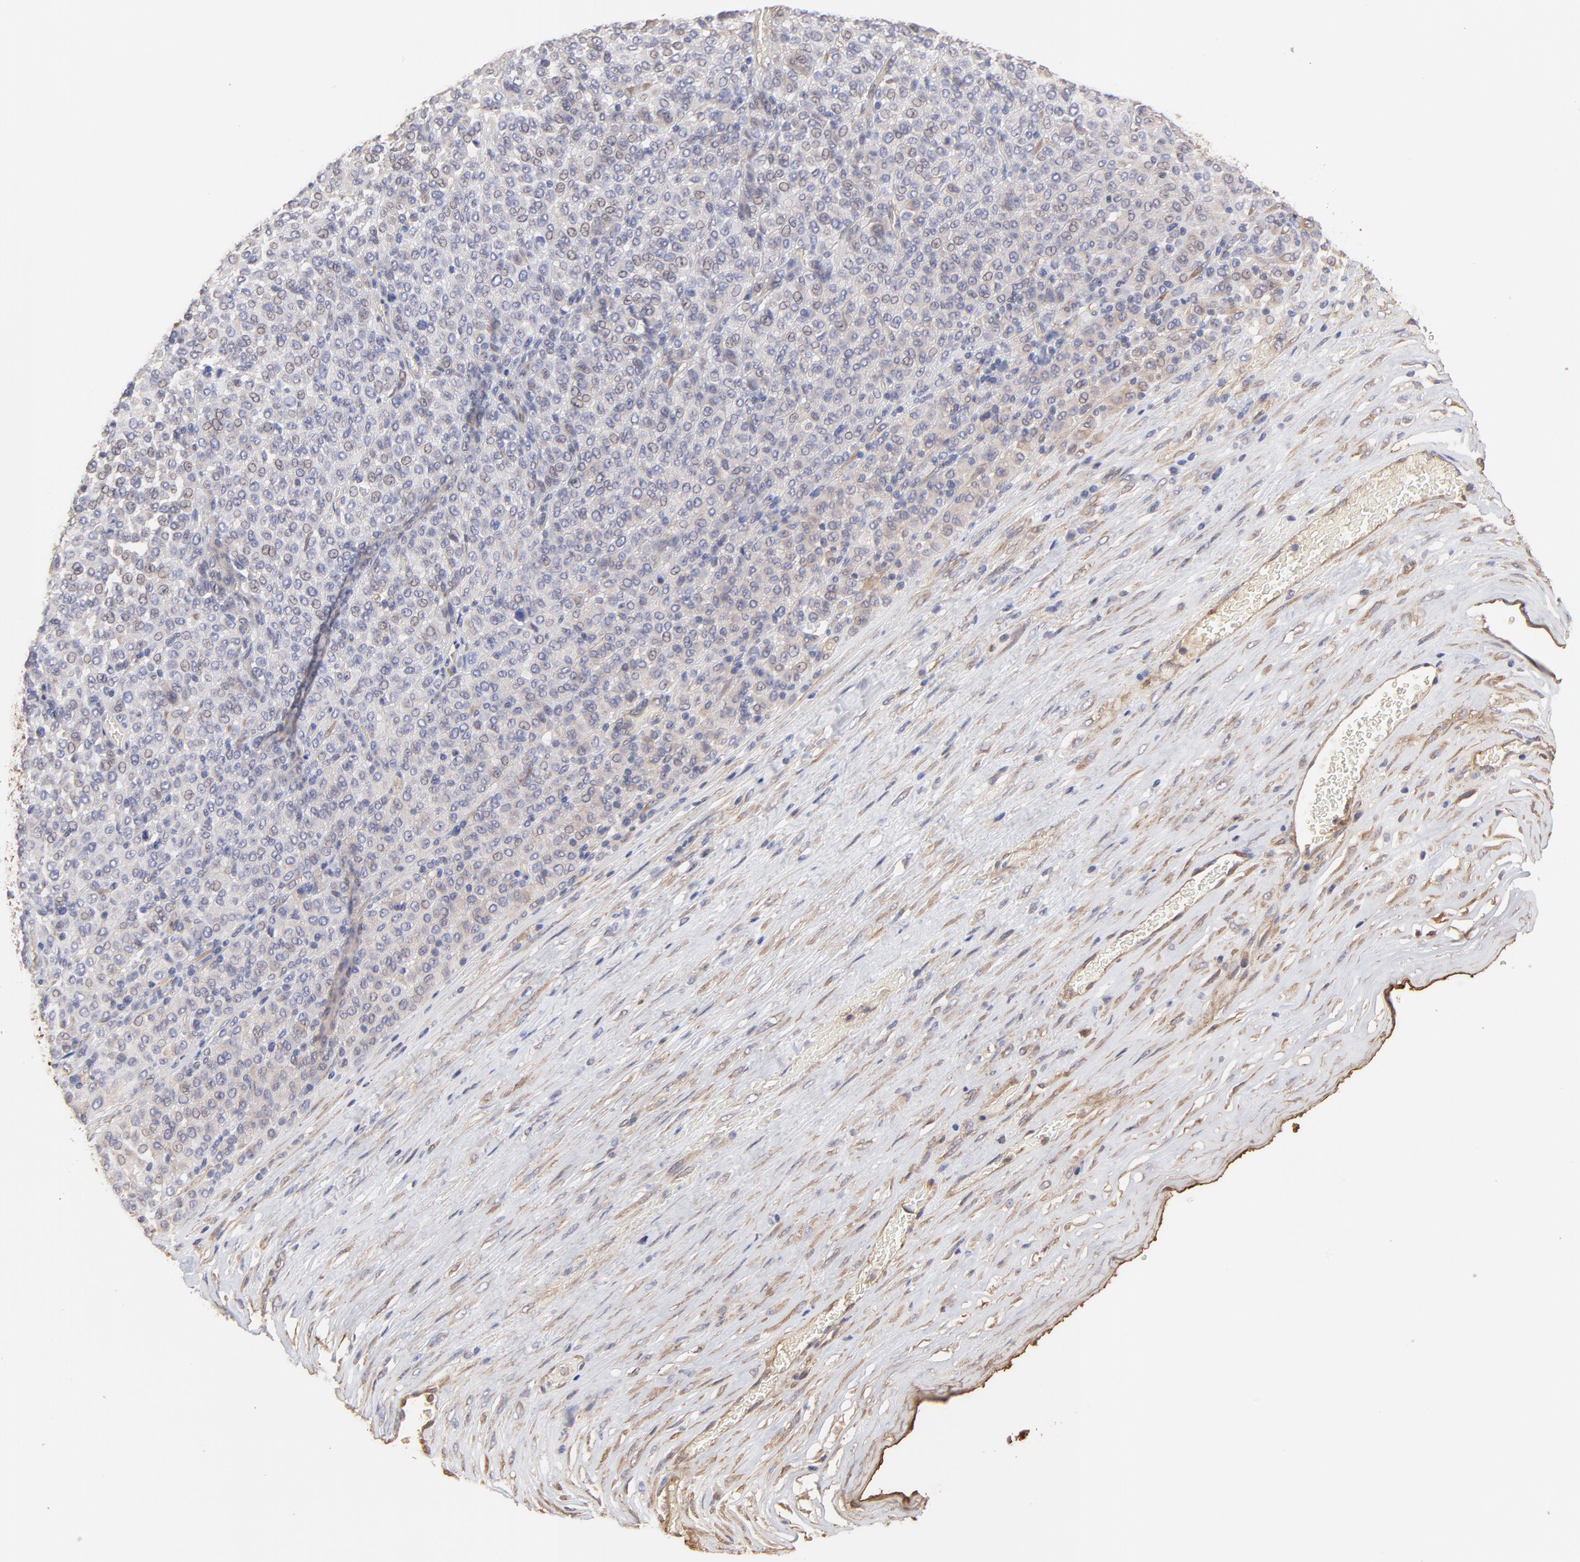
{"staining": {"intensity": "weak", "quantity": "<25%", "location": "cytoplasmic/membranous"}, "tissue": "melanoma", "cell_type": "Tumor cells", "image_type": "cancer", "snomed": [{"axis": "morphology", "description": "Malignant melanoma, Metastatic site"}, {"axis": "topography", "description": "Pancreas"}], "caption": "IHC of malignant melanoma (metastatic site) displays no expression in tumor cells.", "gene": "LRCH2", "patient": {"sex": "female", "age": 30}}